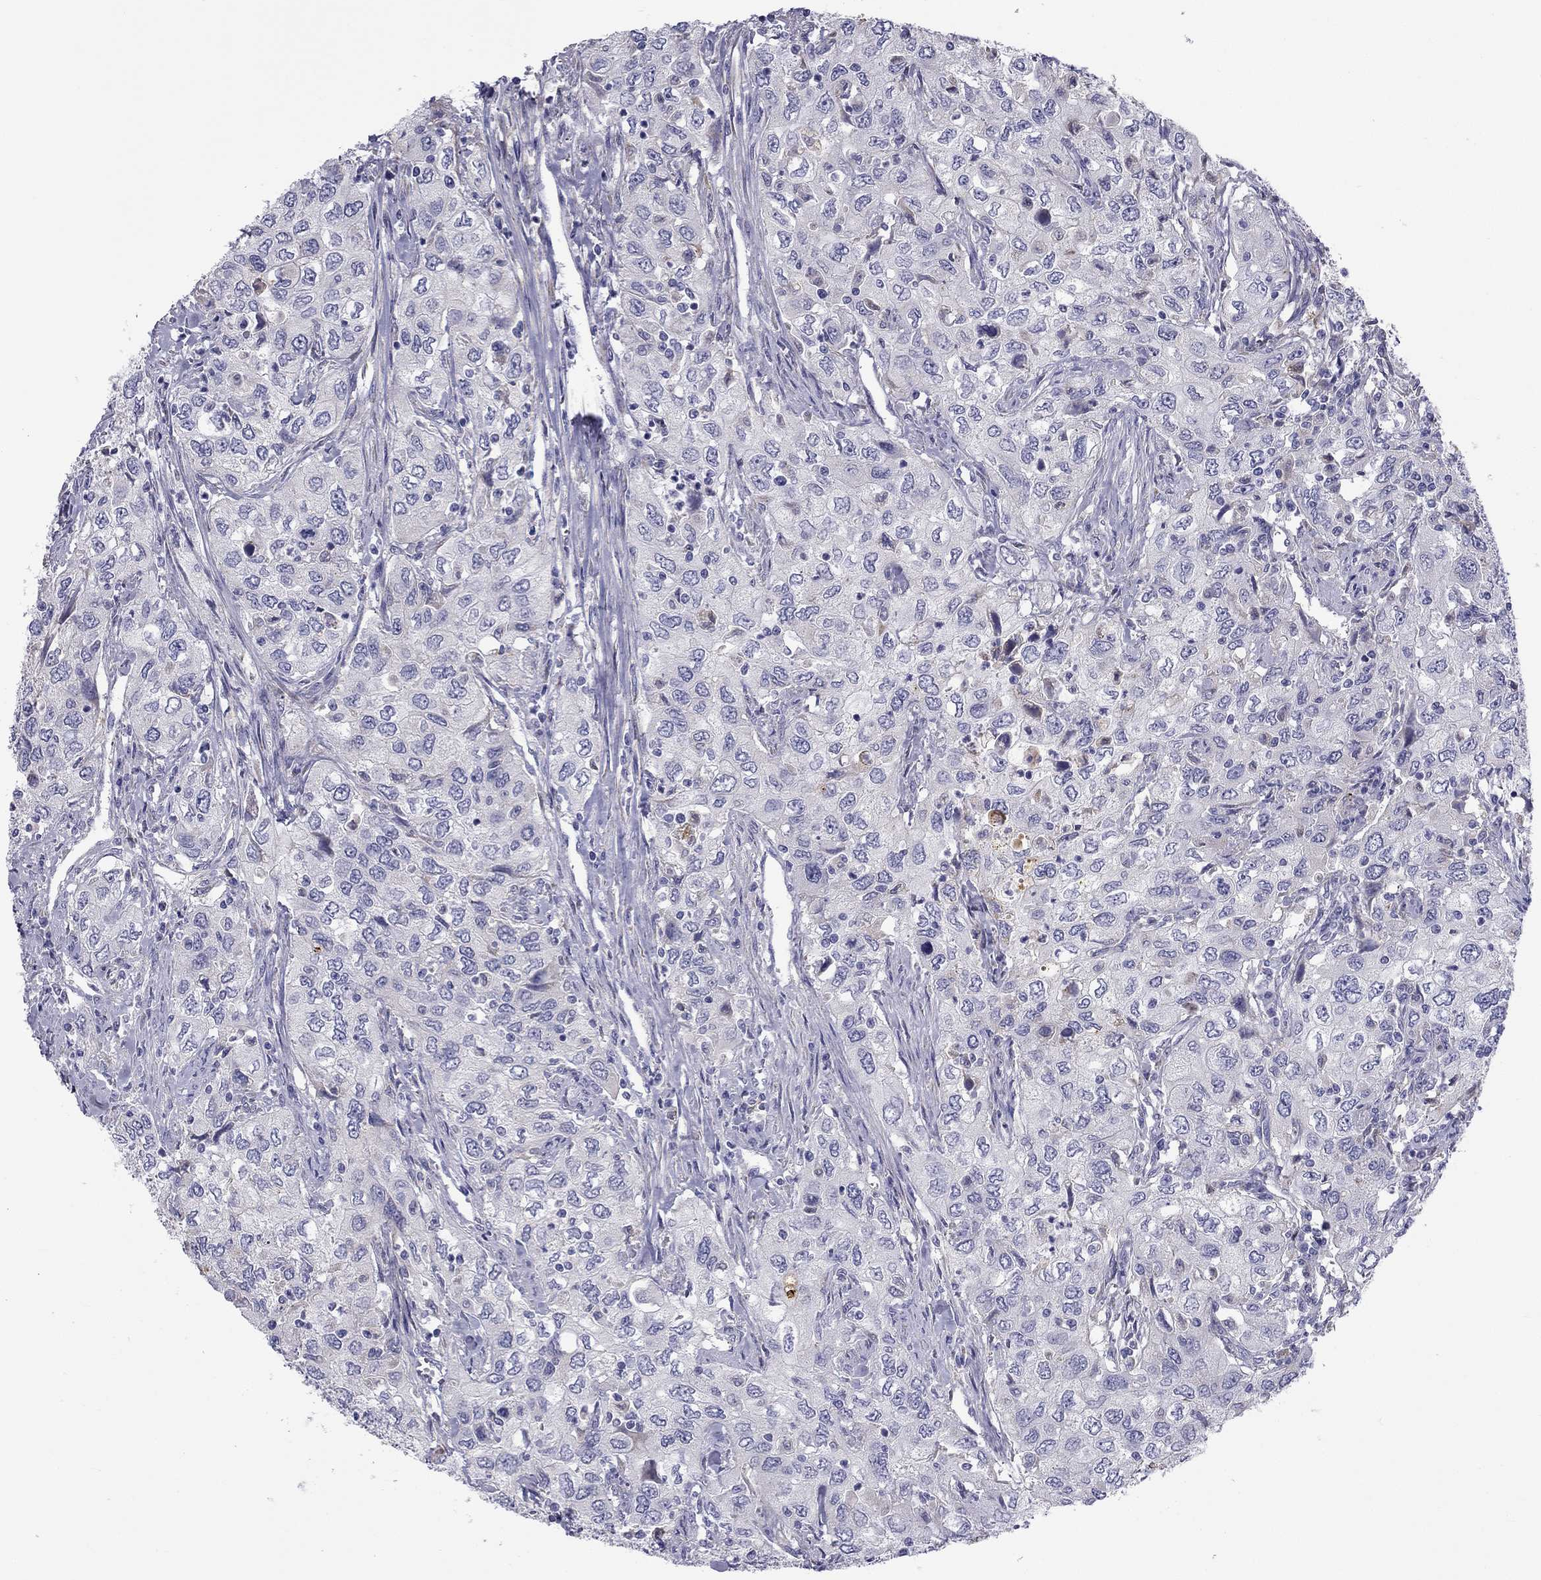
{"staining": {"intensity": "negative", "quantity": "none", "location": "none"}, "tissue": "urothelial cancer", "cell_type": "Tumor cells", "image_type": "cancer", "snomed": [{"axis": "morphology", "description": "Urothelial carcinoma, High grade"}, {"axis": "topography", "description": "Urinary bladder"}], "caption": "Urothelial cancer stained for a protein using immunohistochemistry exhibits no staining tumor cells.", "gene": "CLPSL2", "patient": {"sex": "male", "age": 76}}